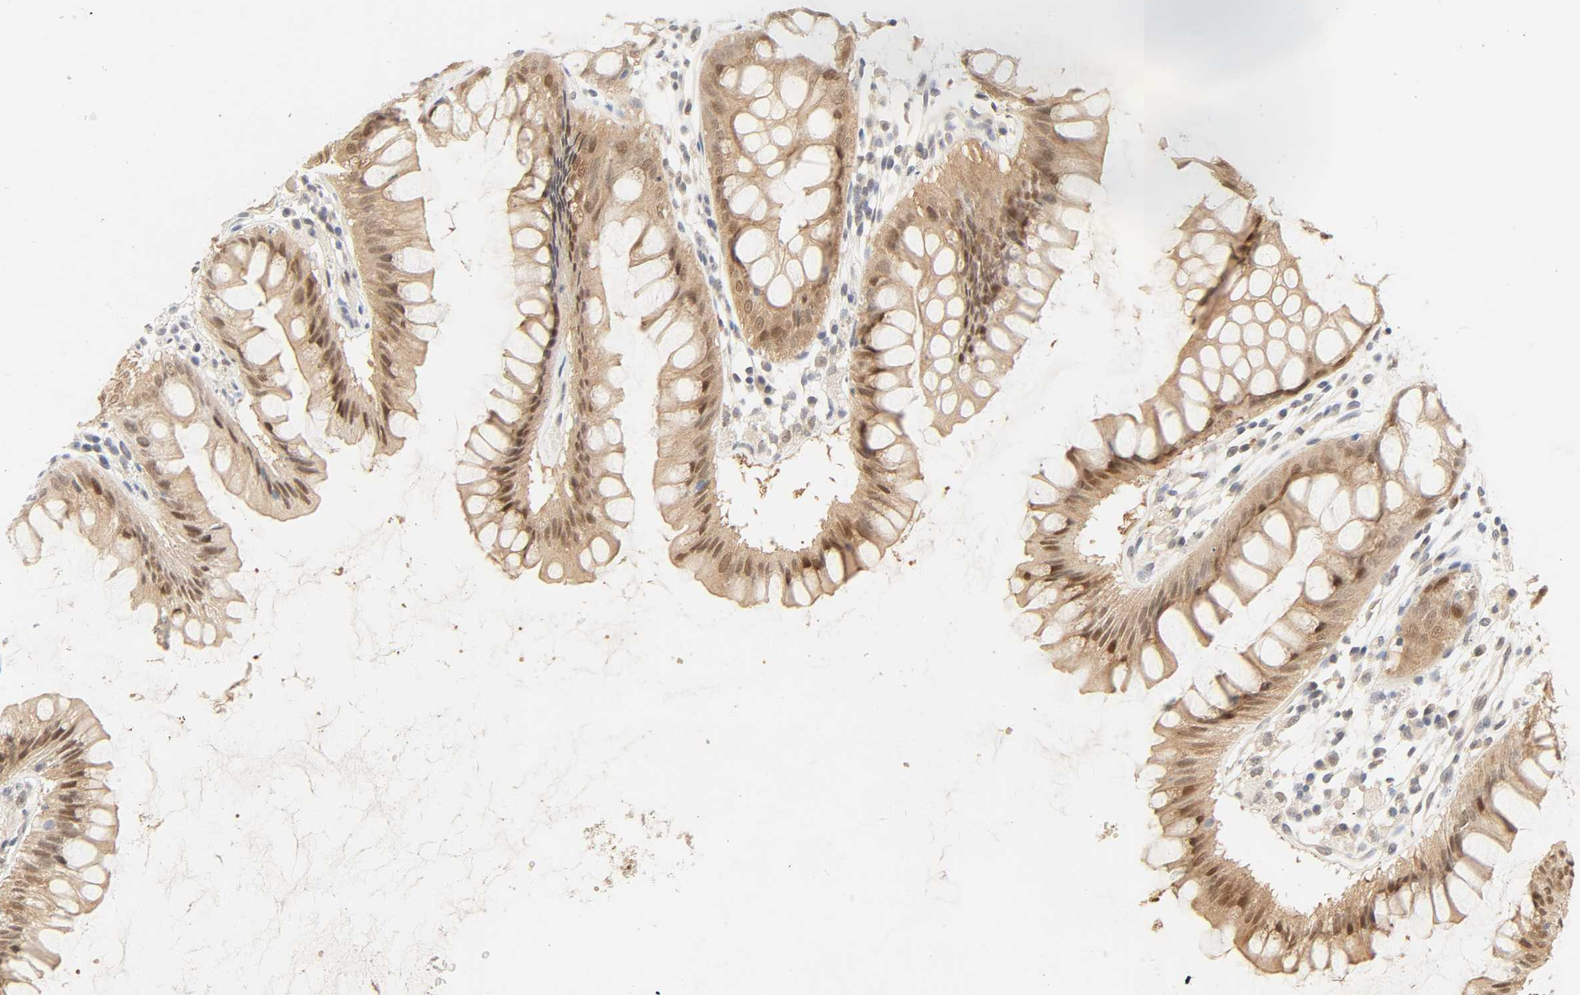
{"staining": {"intensity": "moderate", "quantity": ">75%", "location": "cytoplasmic/membranous,nuclear"}, "tissue": "rectum", "cell_type": "Glandular cells", "image_type": "normal", "snomed": [{"axis": "morphology", "description": "Normal tissue, NOS"}, {"axis": "morphology", "description": "Adenocarcinoma, NOS"}, {"axis": "topography", "description": "Rectum"}], "caption": "A brown stain shows moderate cytoplasmic/membranous,nuclear expression of a protein in glandular cells of benign human rectum. (DAB = brown stain, brightfield microscopy at high magnification).", "gene": "ACSS2", "patient": {"sex": "female", "age": 65}}